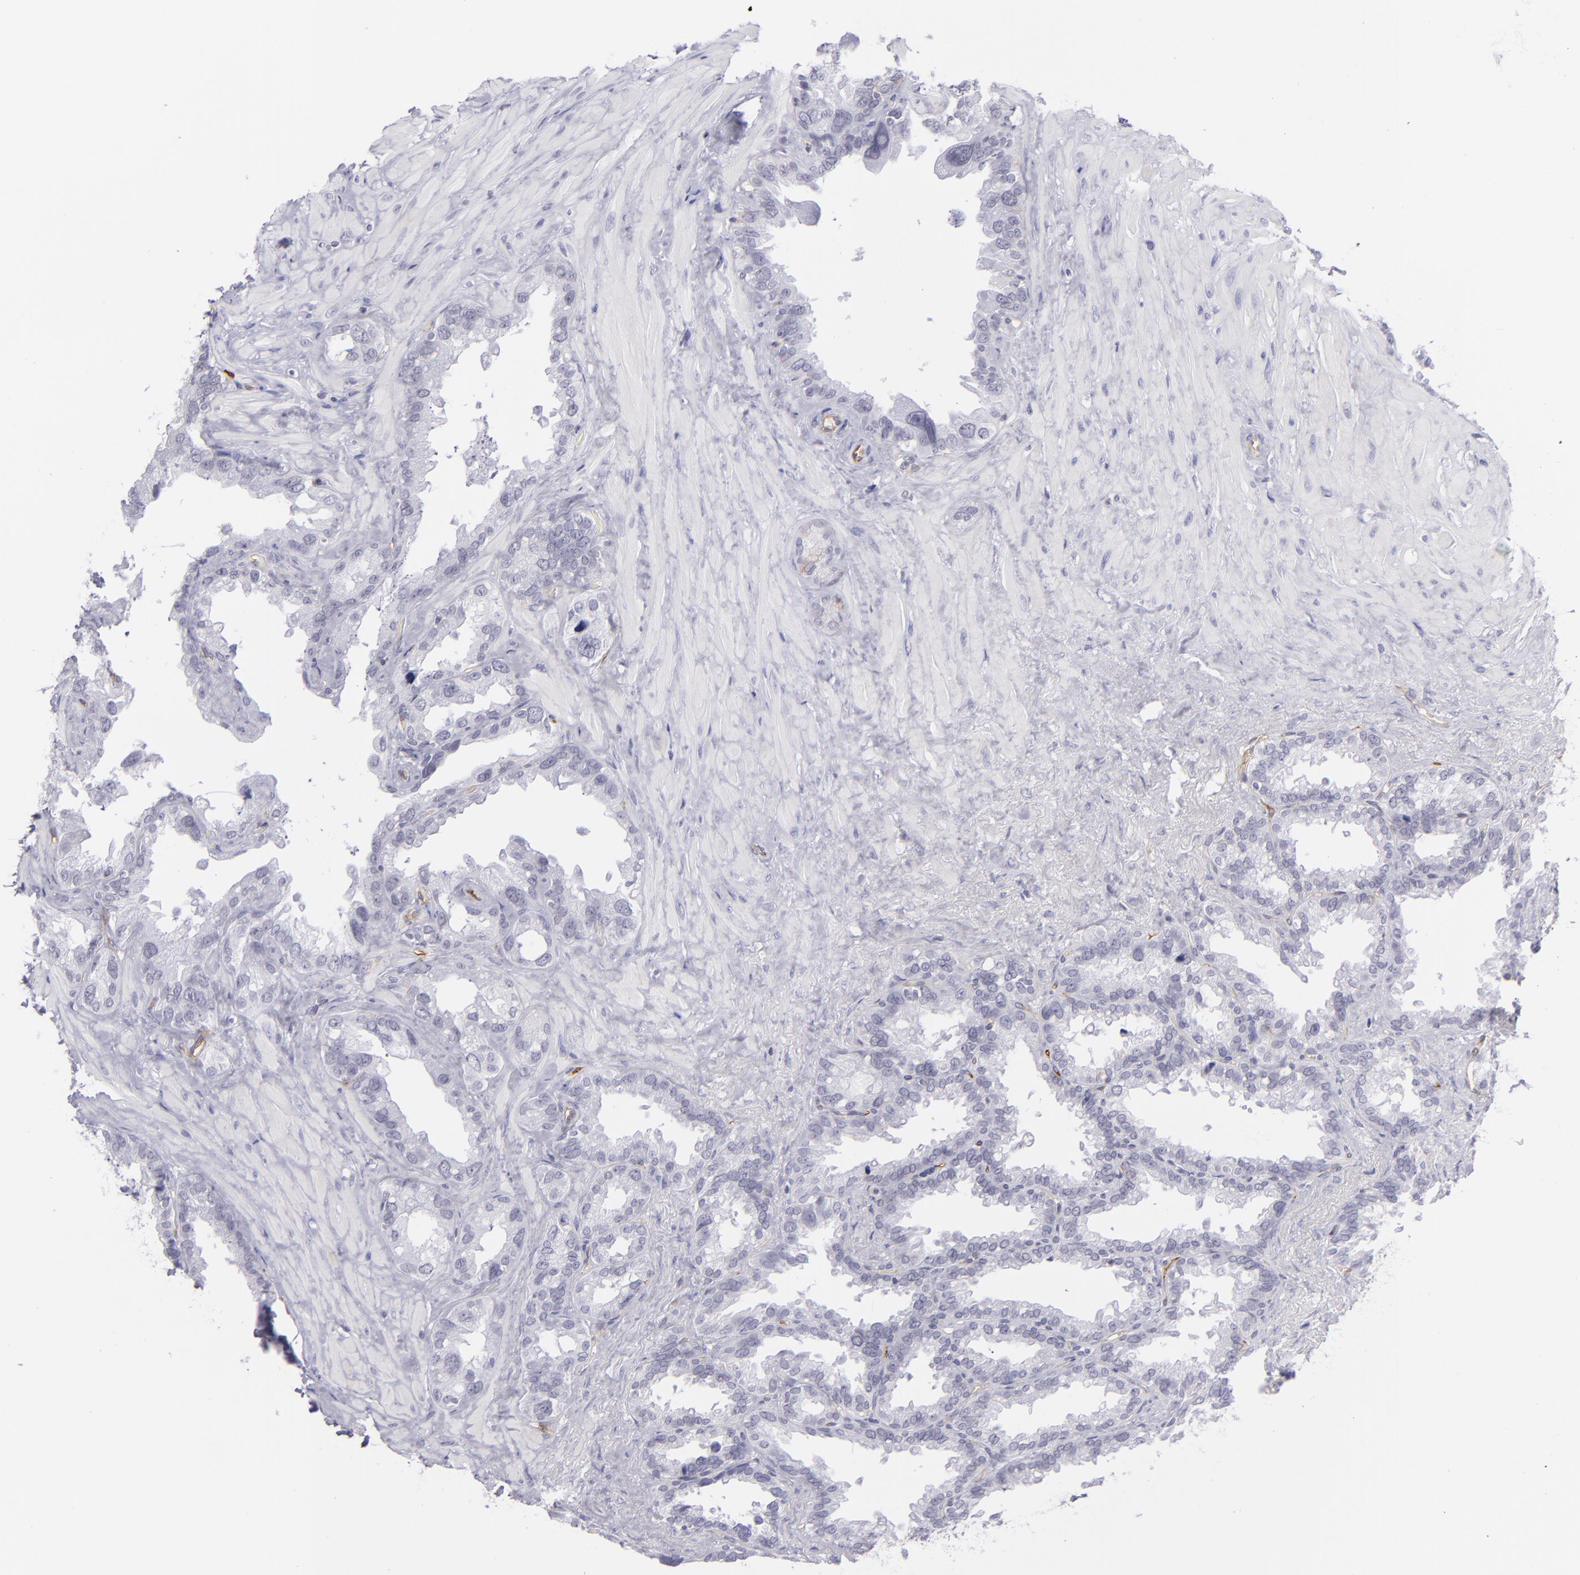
{"staining": {"intensity": "negative", "quantity": "none", "location": "none"}, "tissue": "seminal vesicle", "cell_type": "Glandular cells", "image_type": "normal", "snomed": [{"axis": "morphology", "description": "Normal tissue, NOS"}, {"axis": "topography", "description": "Prostate"}, {"axis": "topography", "description": "Seminal veicle"}], "caption": "Benign seminal vesicle was stained to show a protein in brown. There is no significant positivity in glandular cells. Nuclei are stained in blue.", "gene": "THBD", "patient": {"sex": "male", "age": 63}}